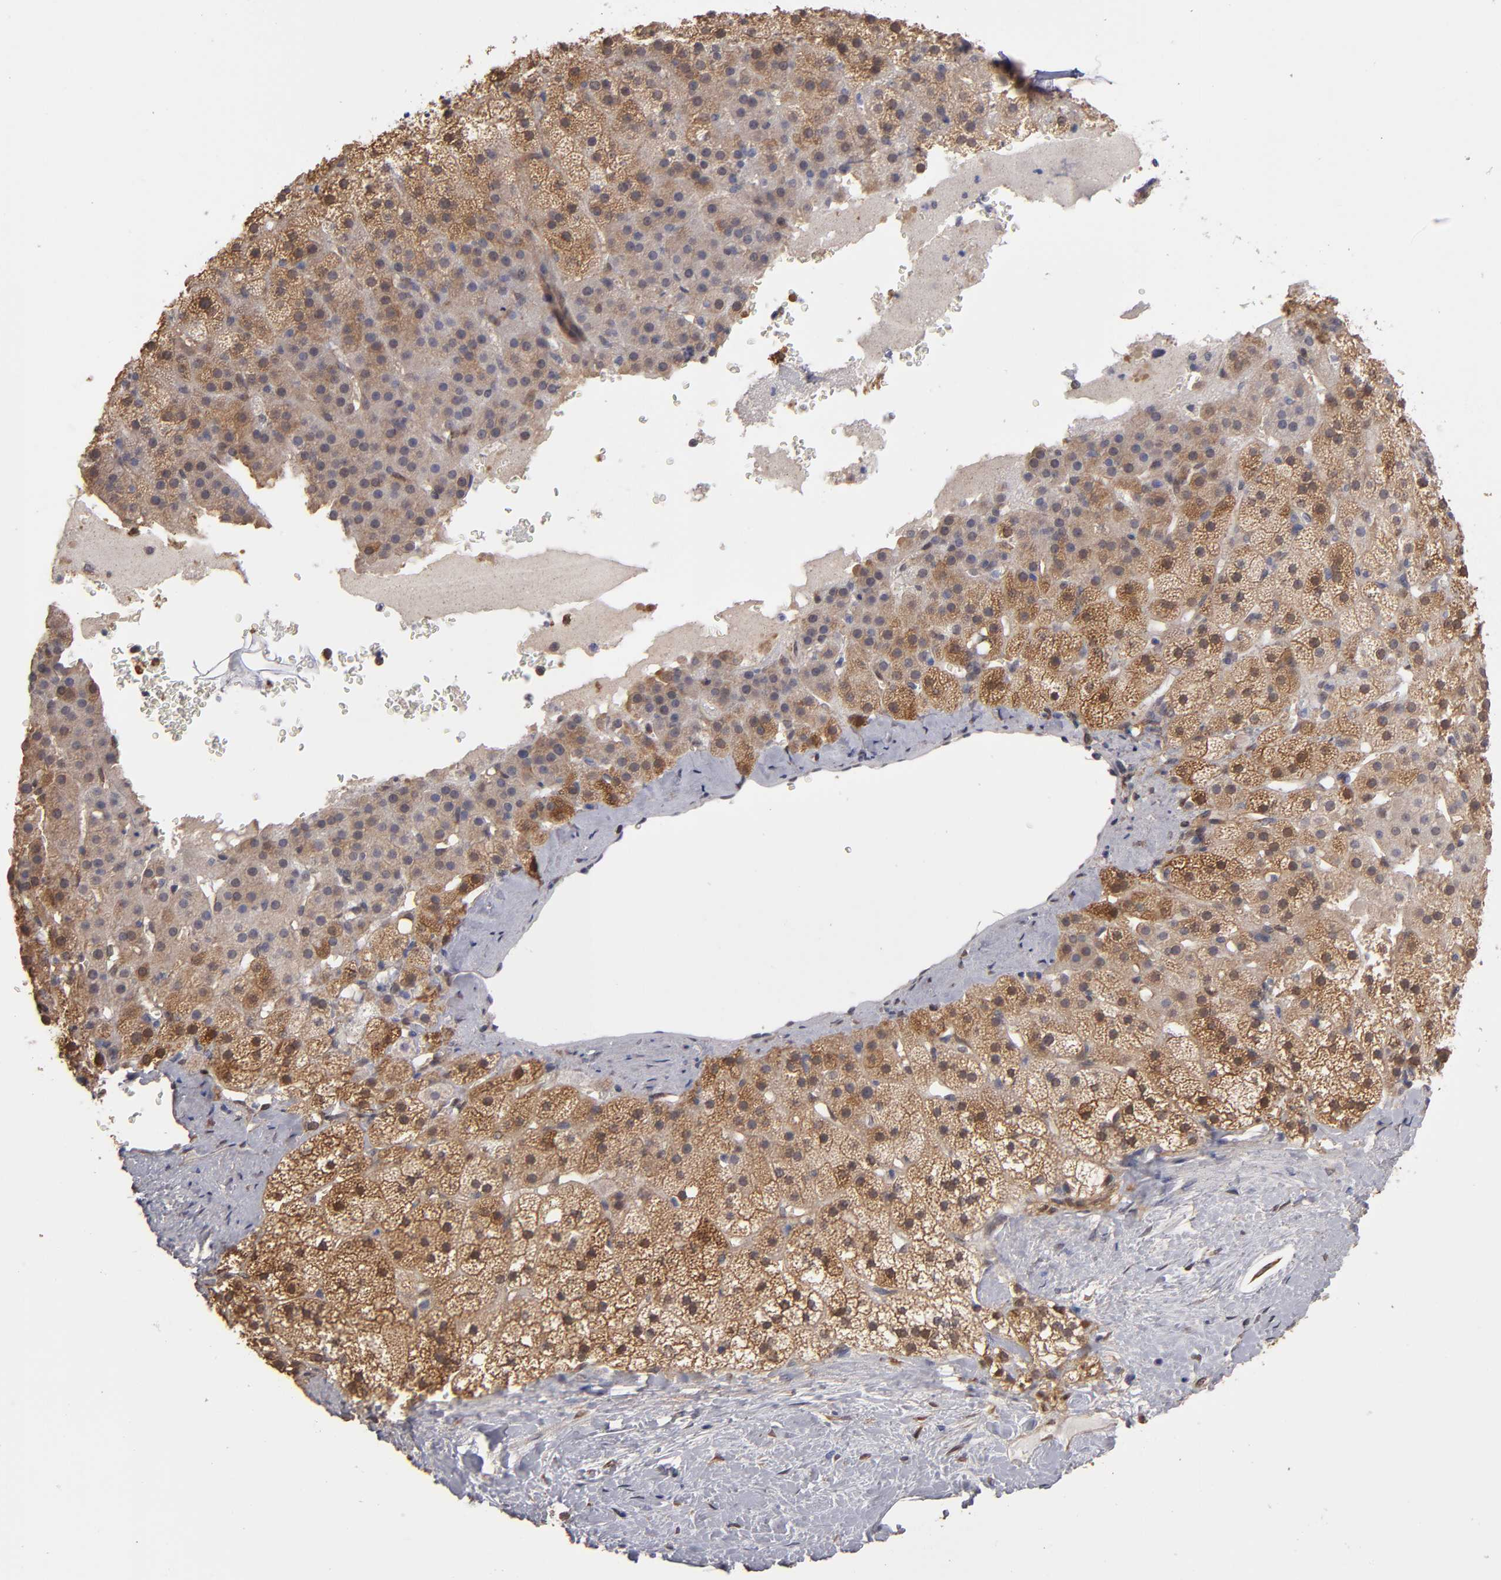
{"staining": {"intensity": "moderate", "quantity": "25%-75%", "location": "cytoplasmic/membranous"}, "tissue": "adrenal gland", "cell_type": "Glandular cells", "image_type": "normal", "snomed": [{"axis": "morphology", "description": "Normal tissue, NOS"}, {"axis": "topography", "description": "Adrenal gland"}], "caption": "An IHC photomicrograph of benign tissue is shown. Protein staining in brown labels moderate cytoplasmic/membranous positivity in adrenal gland within glandular cells.", "gene": "NDRG2", "patient": {"sex": "male", "age": 35}}